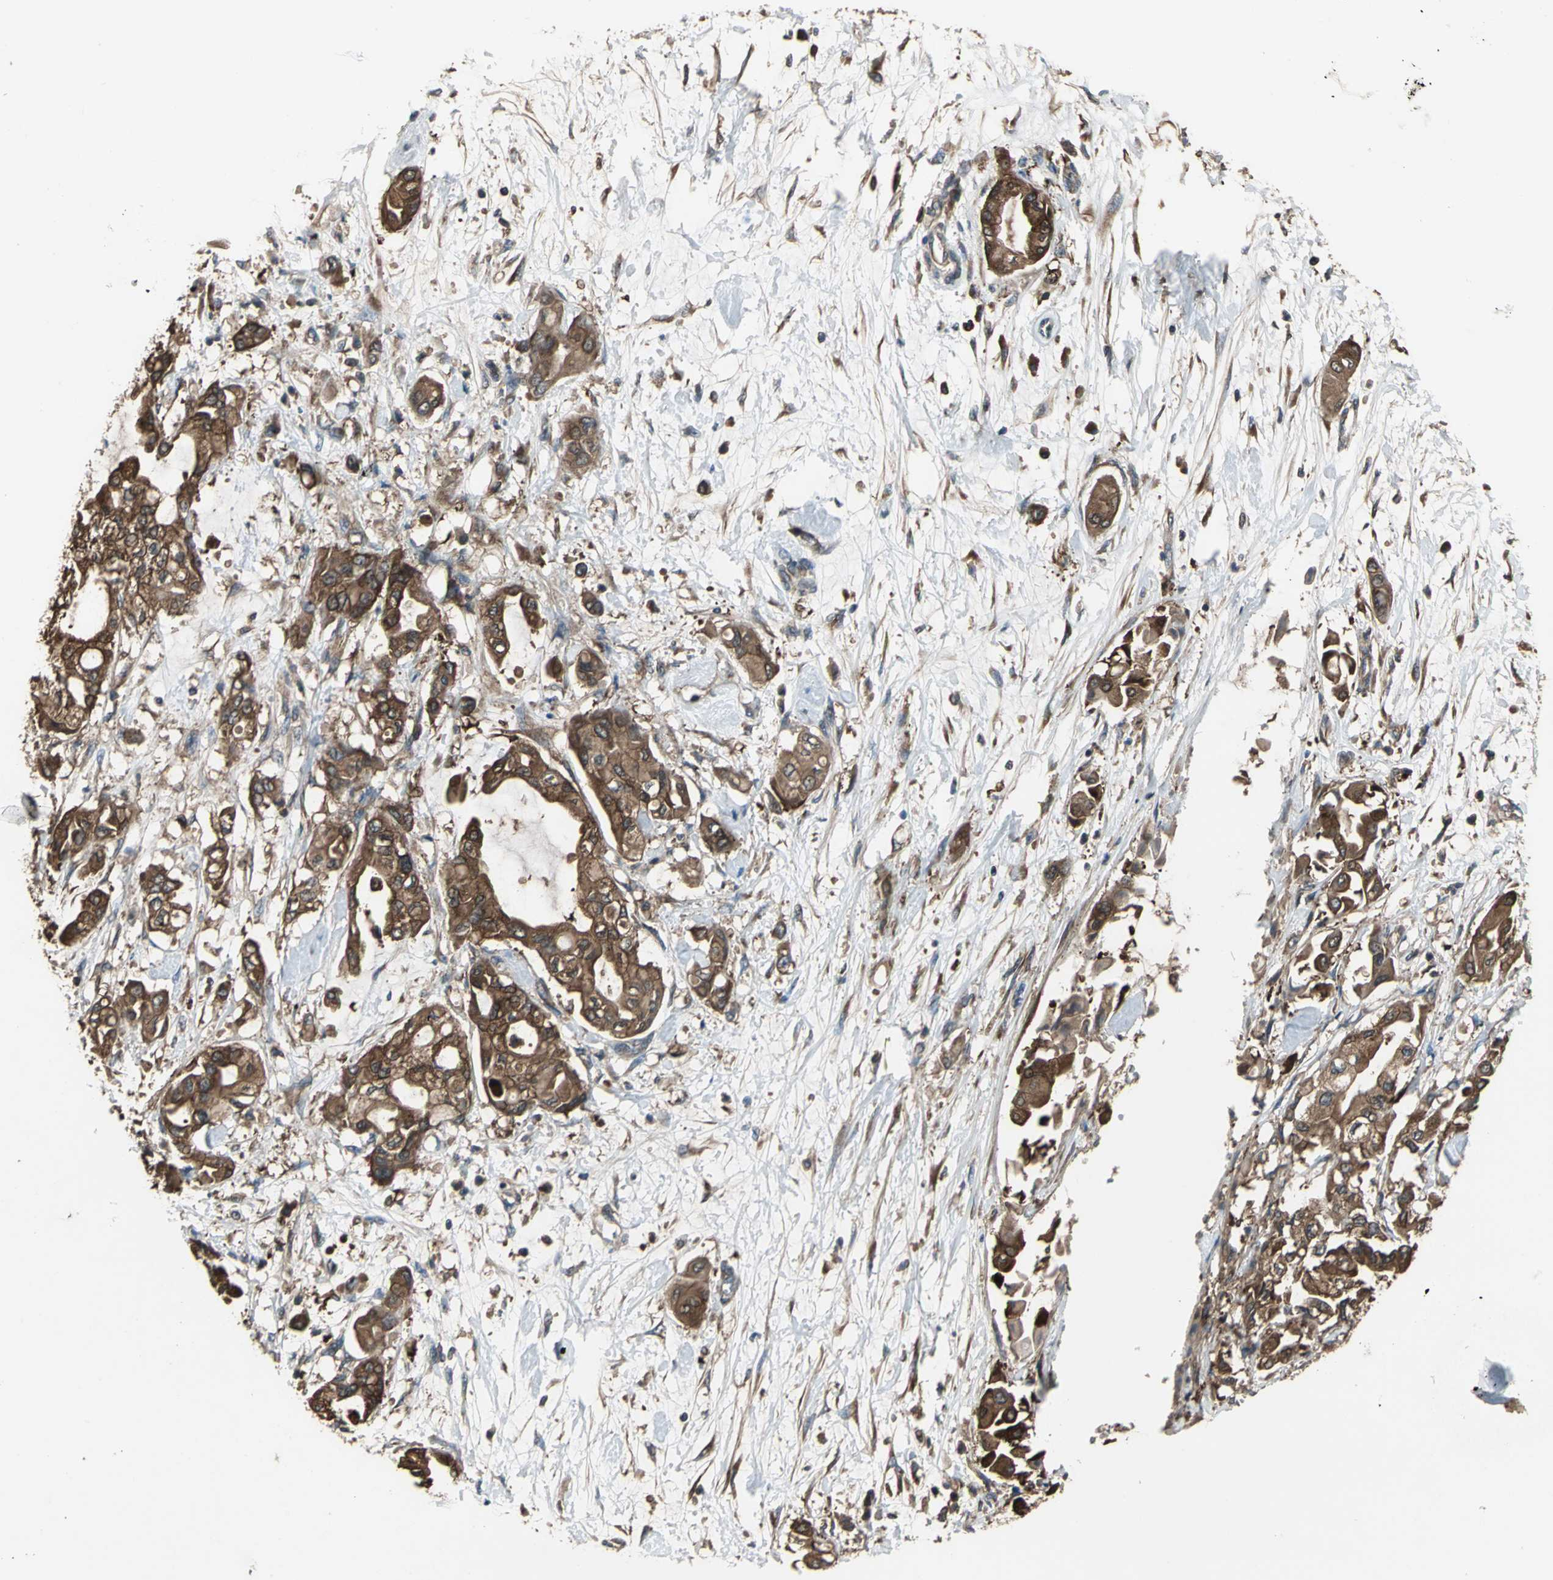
{"staining": {"intensity": "strong", "quantity": ">75%", "location": "cytoplasmic/membranous"}, "tissue": "pancreatic cancer", "cell_type": "Tumor cells", "image_type": "cancer", "snomed": [{"axis": "morphology", "description": "Adenocarcinoma, NOS"}, {"axis": "morphology", "description": "Adenocarcinoma, metastatic, NOS"}, {"axis": "topography", "description": "Lymph node"}, {"axis": "topography", "description": "Pancreas"}, {"axis": "topography", "description": "Duodenum"}], "caption": "DAB immunohistochemical staining of pancreatic adenocarcinoma shows strong cytoplasmic/membranous protein staining in about >75% of tumor cells.", "gene": "CAPN1", "patient": {"sex": "female", "age": 64}}